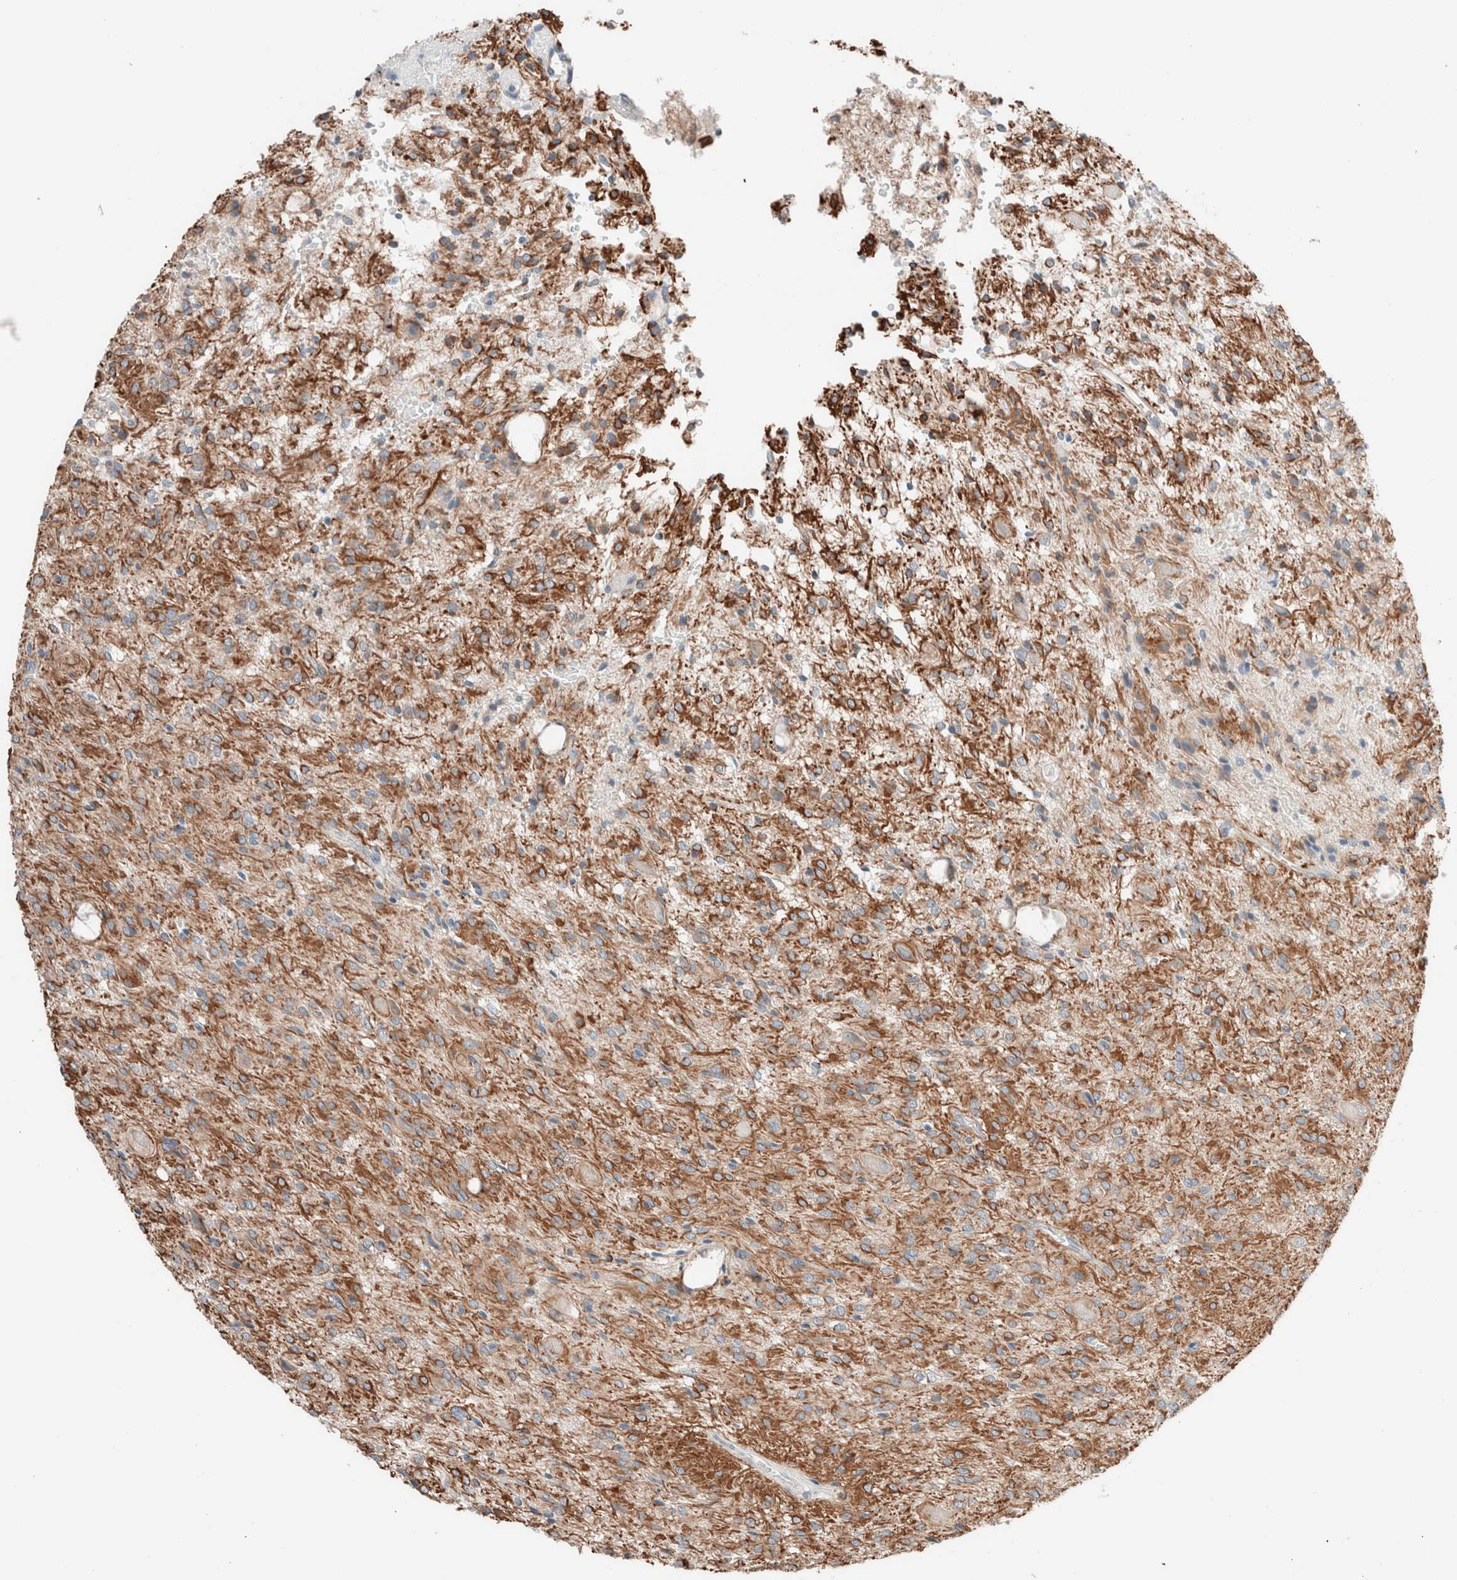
{"staining": {"intensity": "moderate", "quantity": ">75%", "location": "cytoplasmic/membranous"}, "tissue": "glioma", "cell_type": "Tumor cells", "image_type": "cancer", "snomed": [{"axis": "morphology", "description": "Glioma, malignant, High grade"}, {"axis": "topography", "description": "Brain"}], "caption": "DAB (3,3'-diaminobenzidine) immunohistochemical staining of human glioma reveals moderate cytoplasmic/membranous protein expression in about >75% of tumor cells. The staining is performed using DAB (3,3'-diaminobenzidine) brown chromogen to label protein expression. The nuclei are counter-stained blue using hematoxylin.", "gene": "CASC3", "patient": {"sex": "female", "age": 59}}